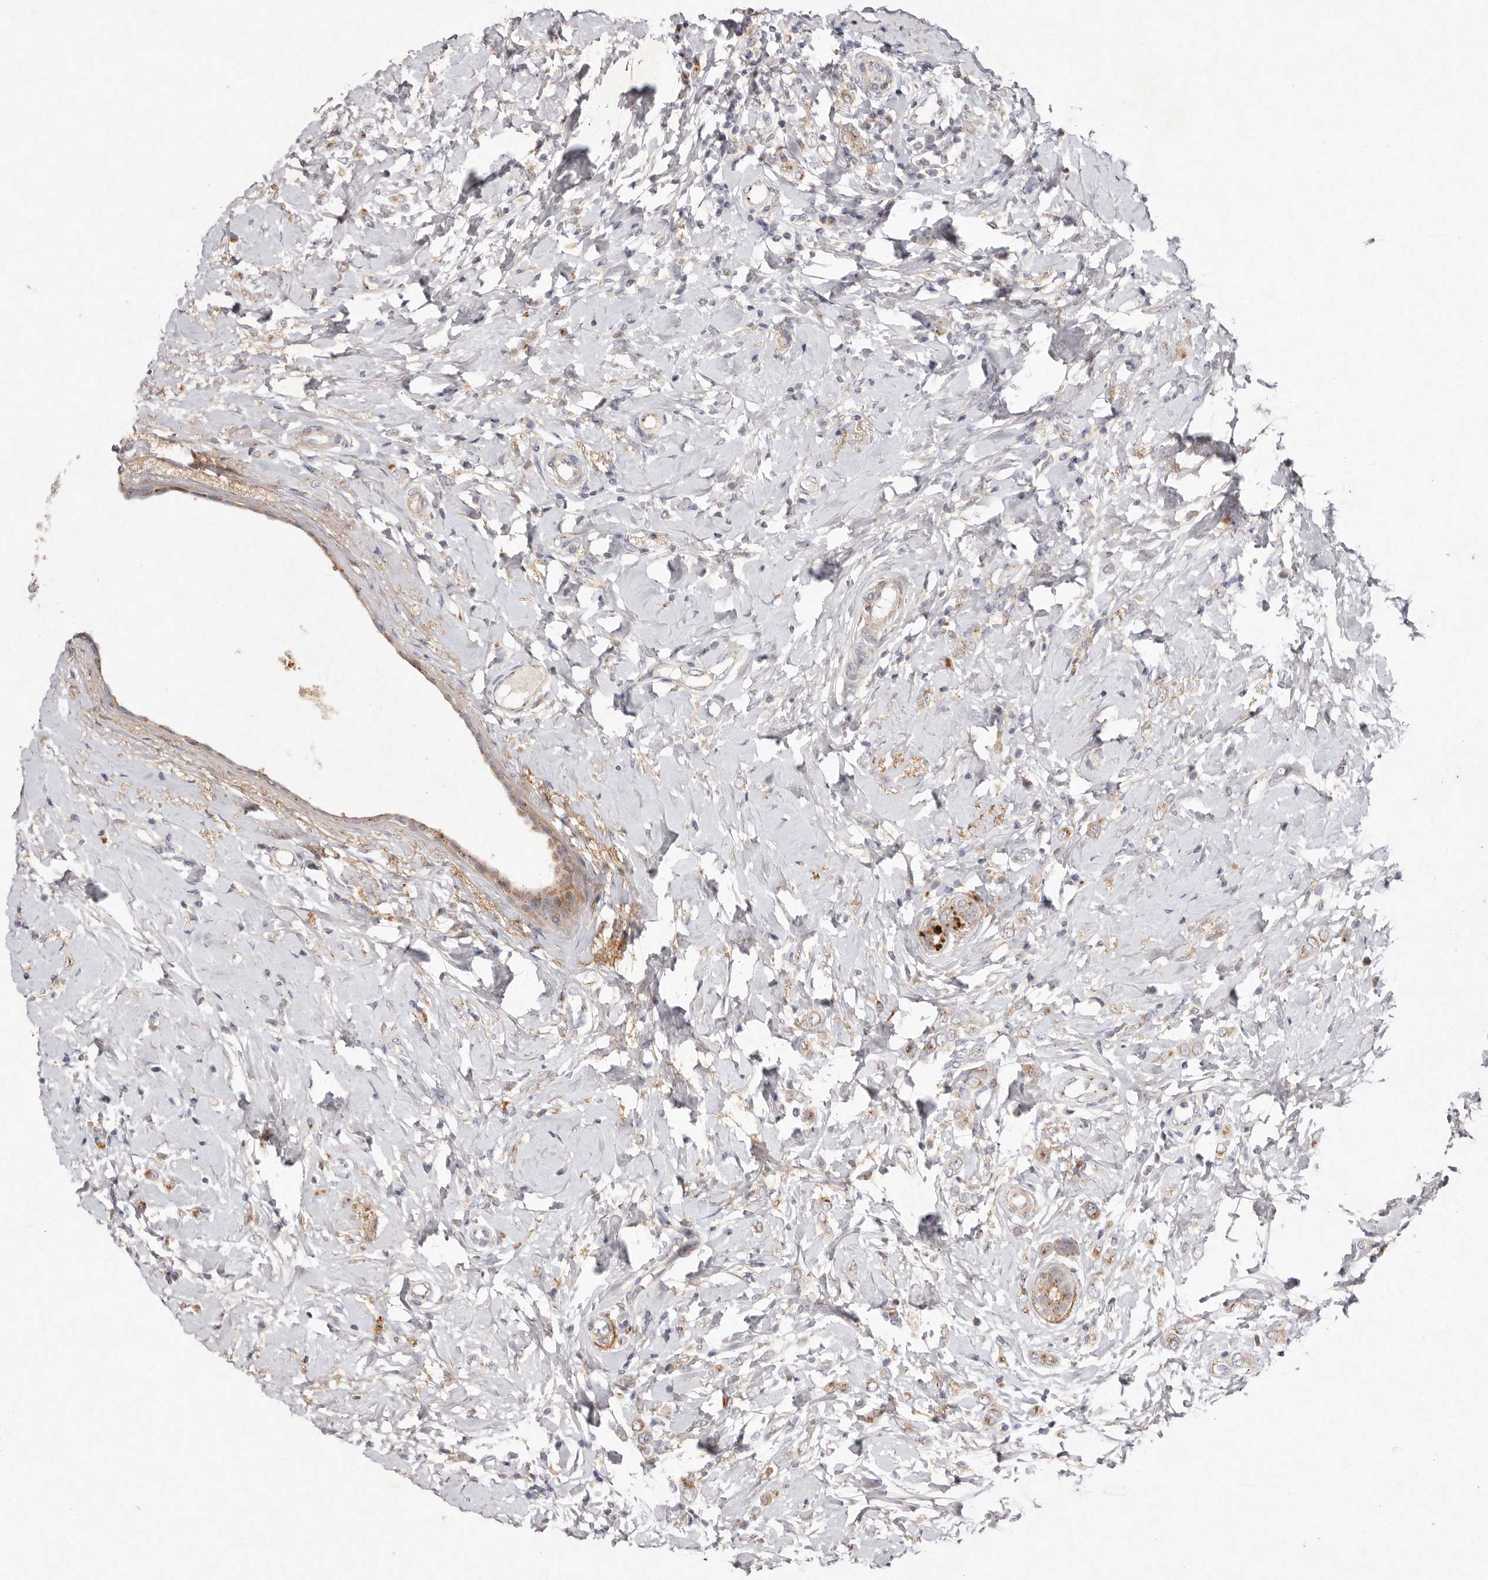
{"staining": {"intensity": "weak", "quantity": ">75%", "location": "cytoplasmic/membranous"}, "tissue": "breast cancer", "cell_type": "Tumor cells", "image_type": "cancer", "snomed": [{"axis": "morphology", "description": "Lobular carcinoma"}, {"axis": "topography", "description": "Breast"}], "caption": "Human lobular carcinoma (breast) stained with a protein marker exhibits weak staining in tumor cells.", "gene": "USP24", "patient": {"sex": "female", "age": 47}}